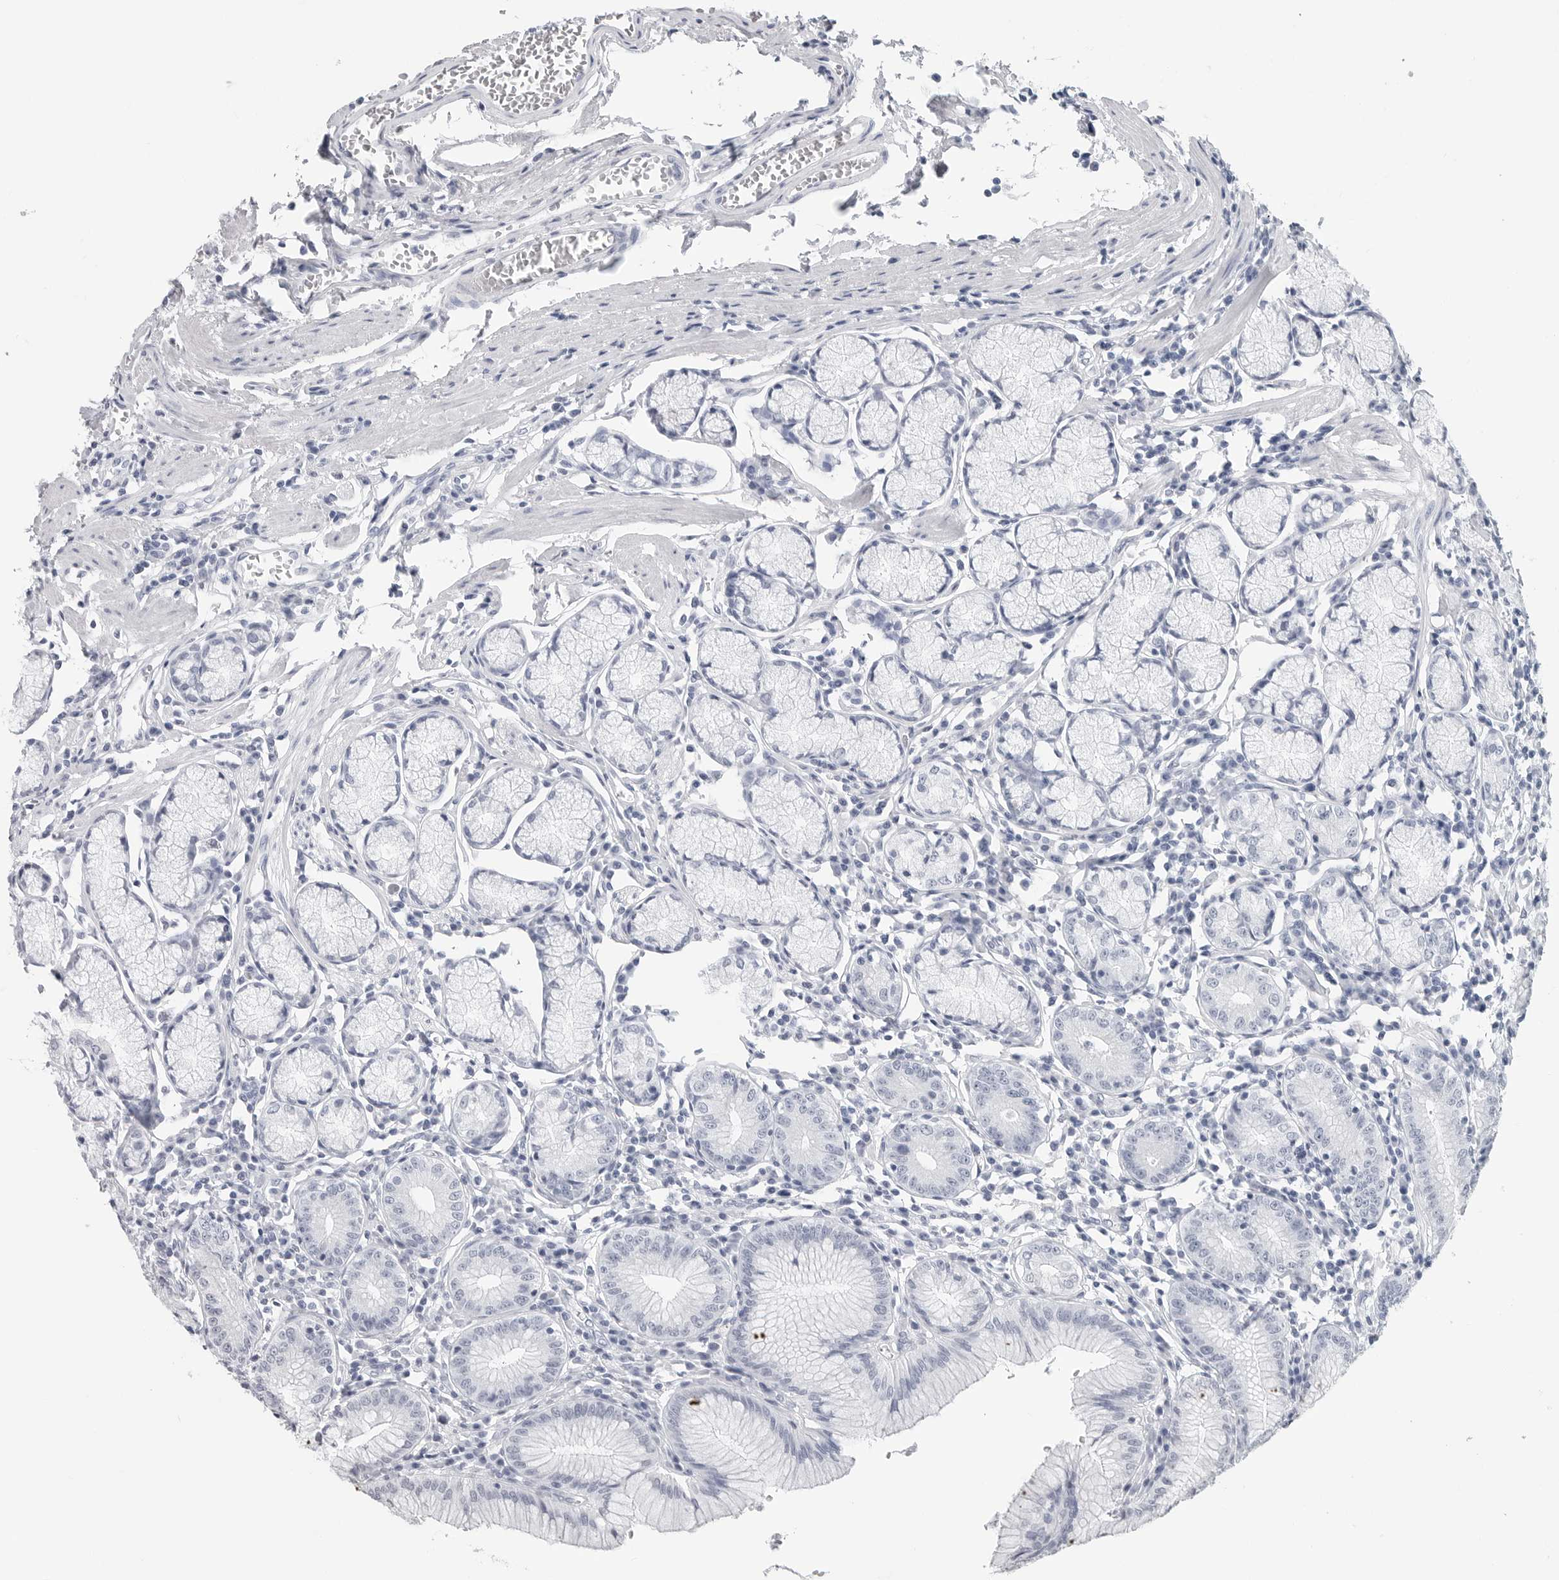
{"staining": {"intensity": "negative", "quantity": "none", "location": "none"}, "tissue": "stomach", "cell_type": "Glandular cells", "image_type": "normal", "snomed": [{"axis": "morphology", "description": "Normal tissue, NOS"}, {"axis": "topography", "description": "Stomach"}], "caption": "DAB immunohistochemical staining of normal stomach shows no significant positivity in glandular cells.", "gene": "CSH1", "patient": {"sex": "male", "age": 55}}